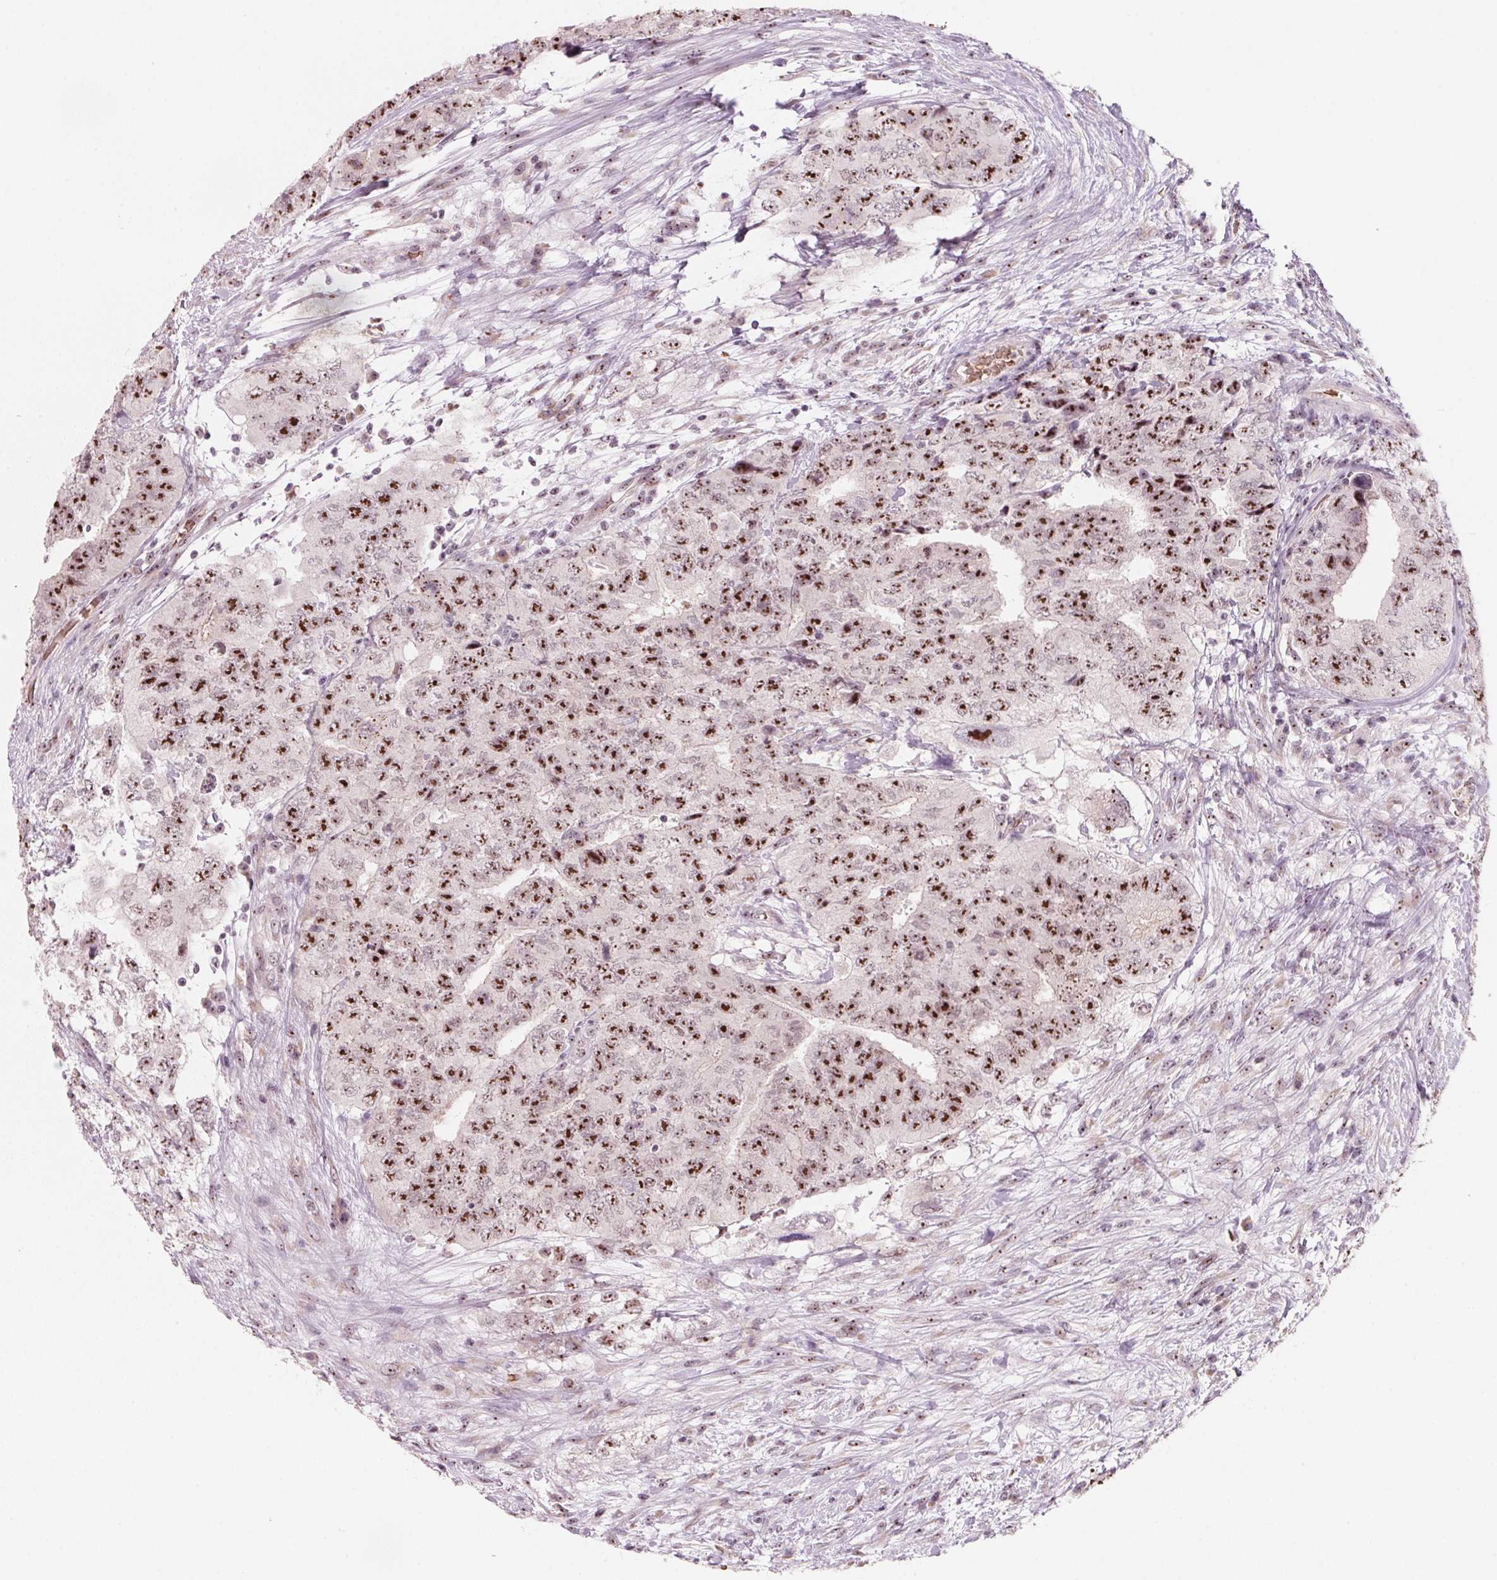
{"staining": {"intensity": "strong", "quantity": ">75%", "location": "nuclear"}, "tissue": "testis cancer", "cell_type": "Tumor cells", "image_type": "cancer", "snomed": [{"axis": "morphology", "description": "Carcinoma, Embryonal, NOS"}, {"axis": "topography", "description": "Testis"}], "caption": "Protein staining by immunohistochemistry (IHC) demonstrates strong nuclear positivity in approximately >75% of tumor cells in testis cancer (embryonal carcinoma).", "gene": "DNTTIP2", "patient": {"sex": "male", "age": 24}}